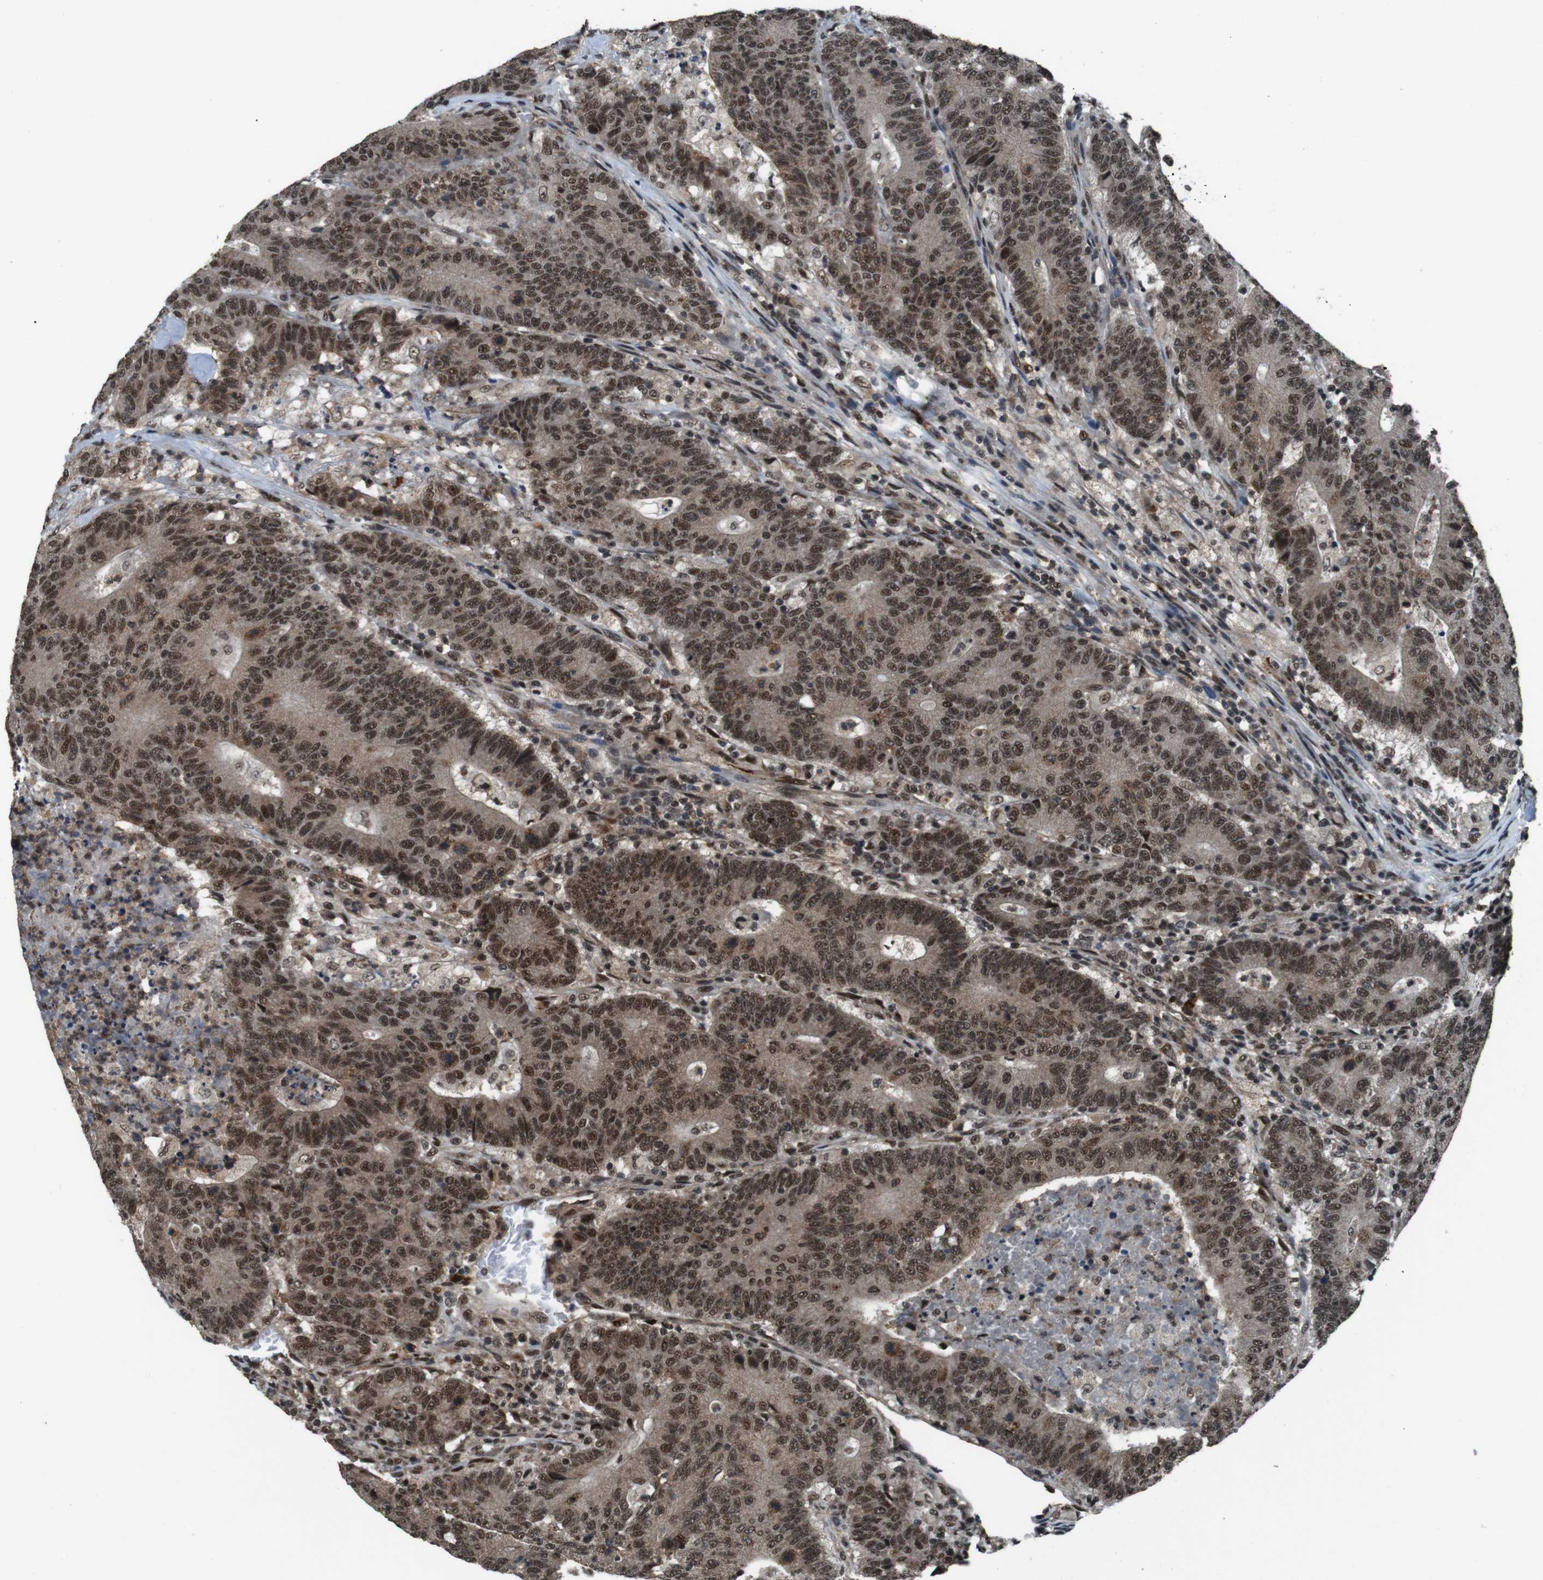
{"staining": {"intensity": "moderate", "quantity": ">75%", "location": "cytoplasmic/membranous,nuclear"}, "tissue": "colorectal cancer", "cell_type": "Tumor cells", "image_type": "cancer", "snomed": [{"axis": "morphology", "description": "Normal tissue, NOS"}, {"axis": "morphology", "description": "Adenocarcinoma, NOS"}, {"axis": "topography", "description": "Colon"}], "caption": "Adenocarcinoma (colorectal) was stained to show a protein in brown. There is medium levels of moderate cytoplasmic/membranous and nuclear positivity in approximately >75% of tumor cells. The protein is shown in brown color, while the nuclei are stained blue.", "gene": "NR4A2", "patient": {"sex": "female", "age": 75}}